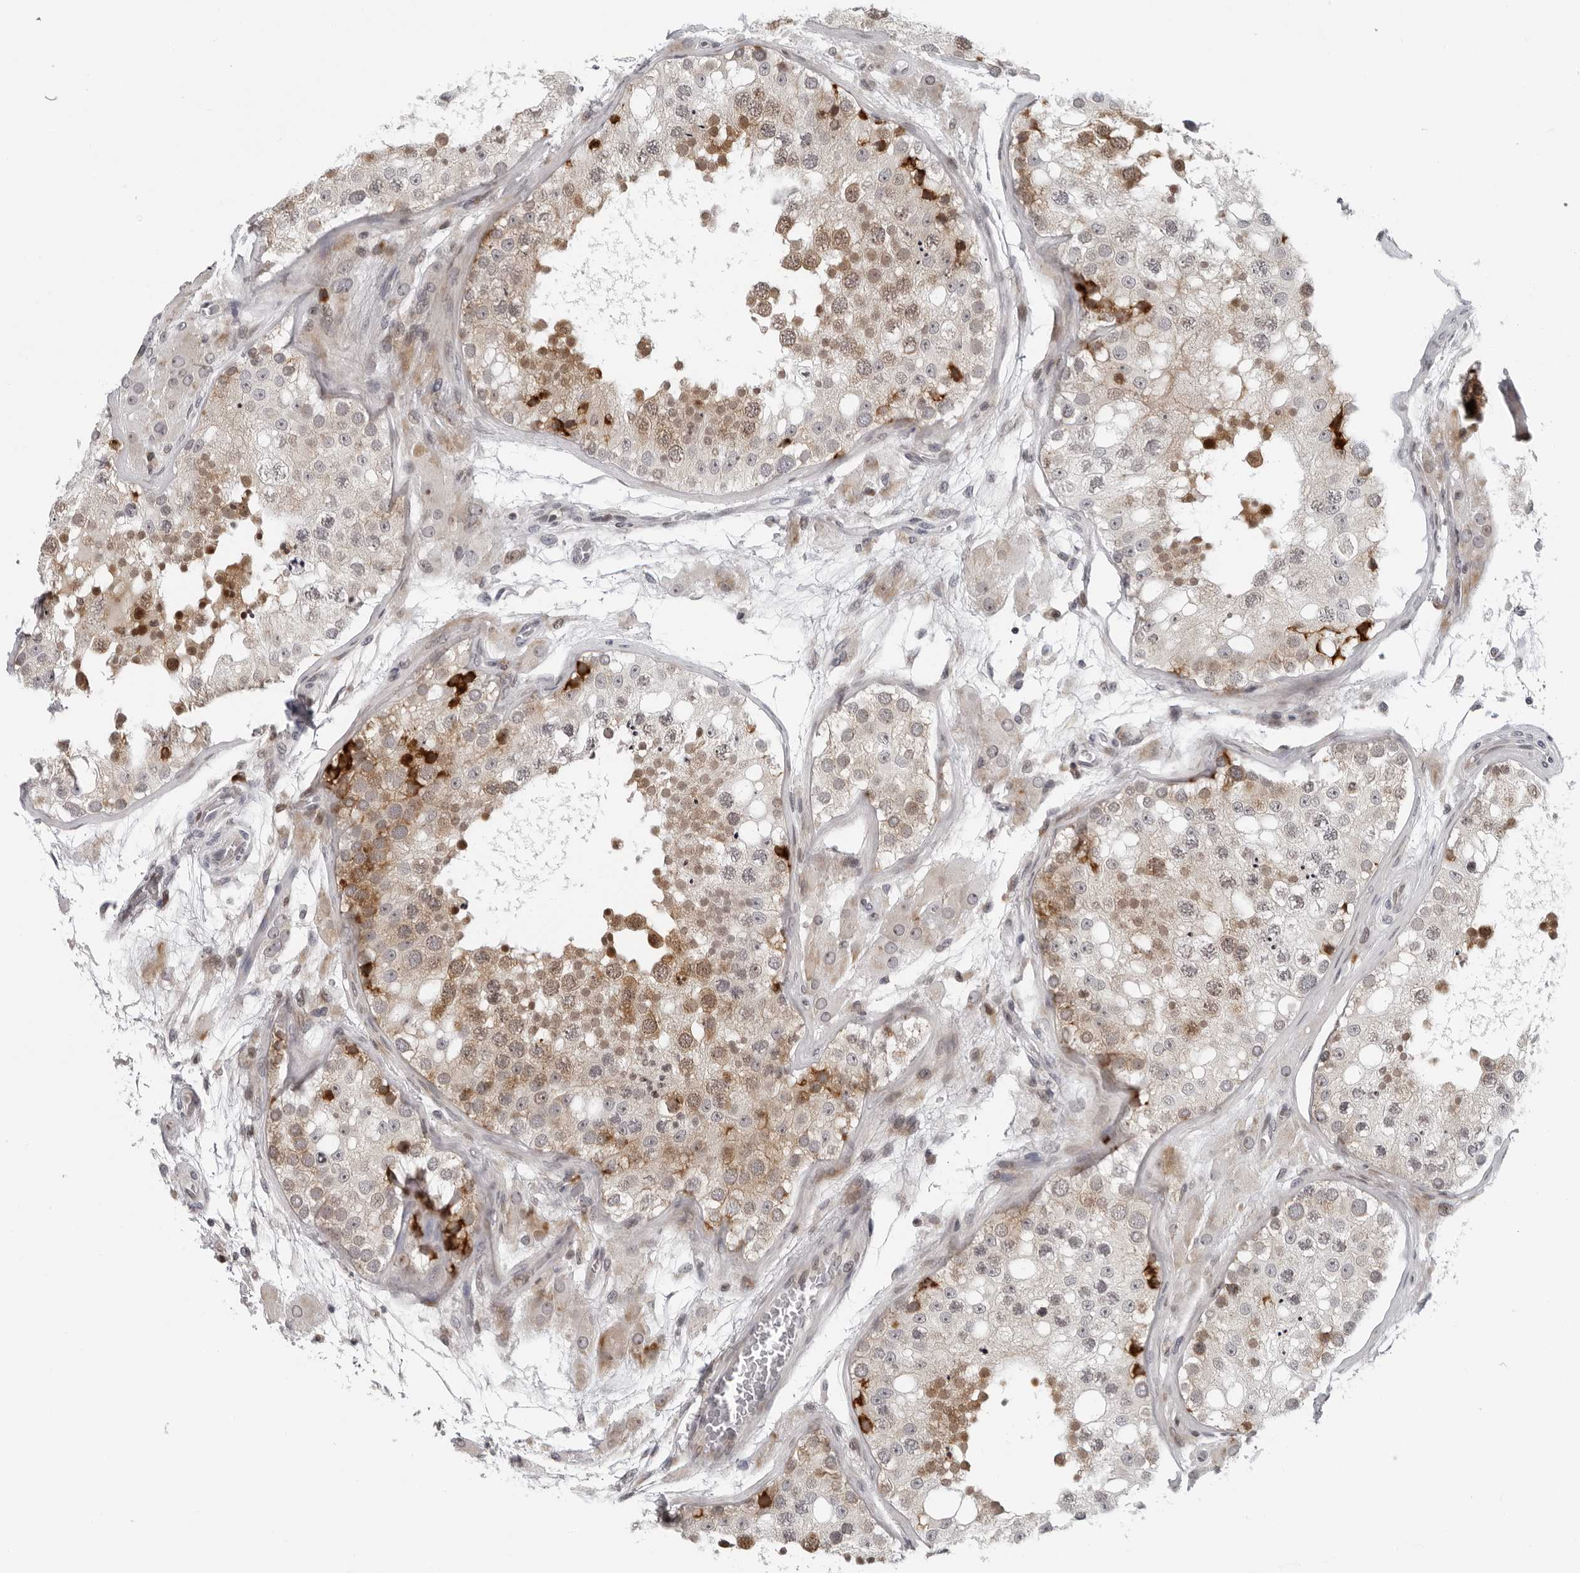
{"staining": {"intensity": "moderate", "quantity": ">75%", "location": "cytoplasmic/membranous"}, "tissue": "testis", "cell_type": "Cells in seminiferous ducts", "image_type": "normal", "snomed": [{"axis": "morphology", "description": "Normal tissue, NOS"}, {"axis": "topography", "description": "Testis"}], "caption": "Immunohistochemistry micrograph of benign testis: testis stained using immunohistochemistry (IHC) shows medium levels of moderate protein expression localized specifically in the cytoplasmic/membranous of cells in seminiferous ducts, appearing as a cytoplasmic/membranous brown color.", "gene": "PIP4K2C", "patient": {"sex": "male", "age": 26}}